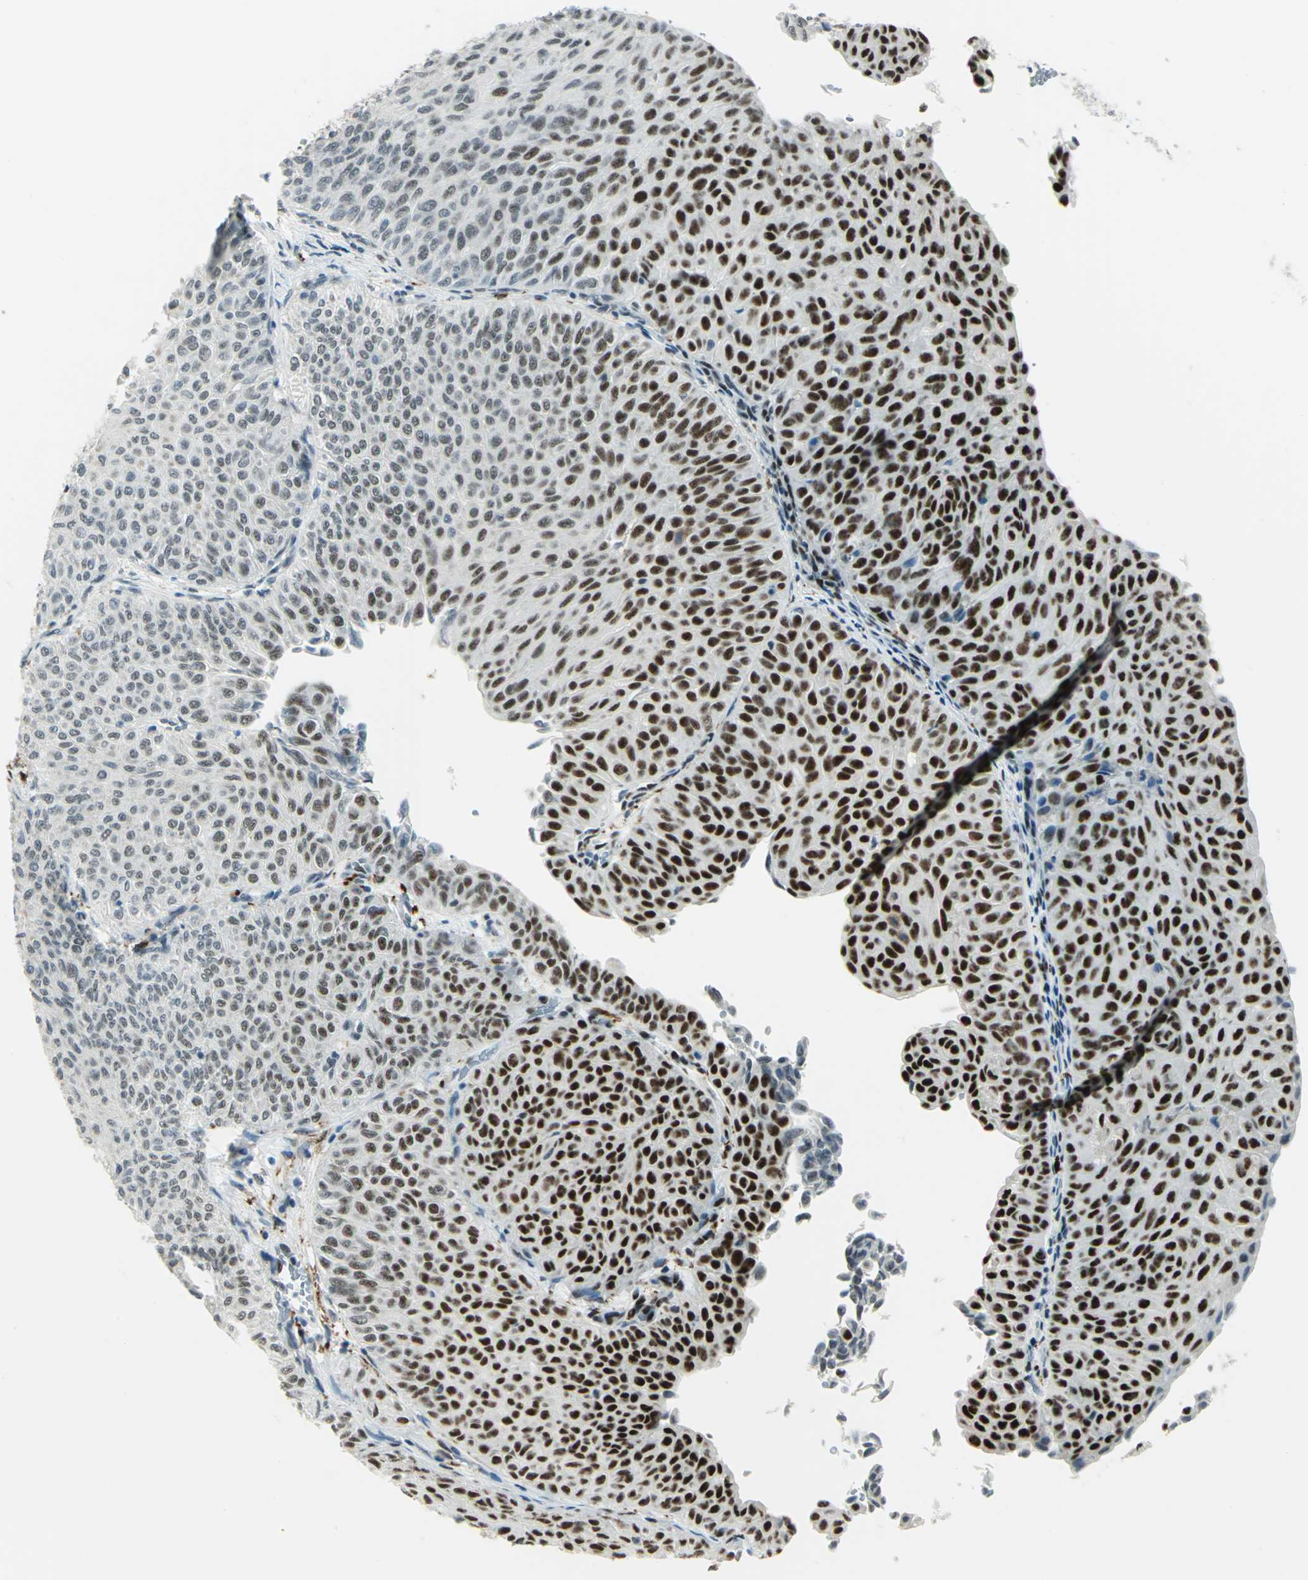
{"staining": {"intensity": "strong", "quantity": ">75%", "location": "nuclear"}, "tissue": "urothelial cancer", "cell_type": "Tumor cells", "image_type": "cancer", "snomed": [{"axis": "morphology", "description": "Urothelial carcinoma, Low grade"}, {"axis": "topography", "description": "Urinary bladder"}], "caption": "This micrograph reveals immunohistochemistry (IHC) staining of human low-grade urothelial carcinoma, with high strong nuclear expression in about >75% of tumor cells.", "gene": "MTMR10", "patient": {"sex": "male", "age": 78}}